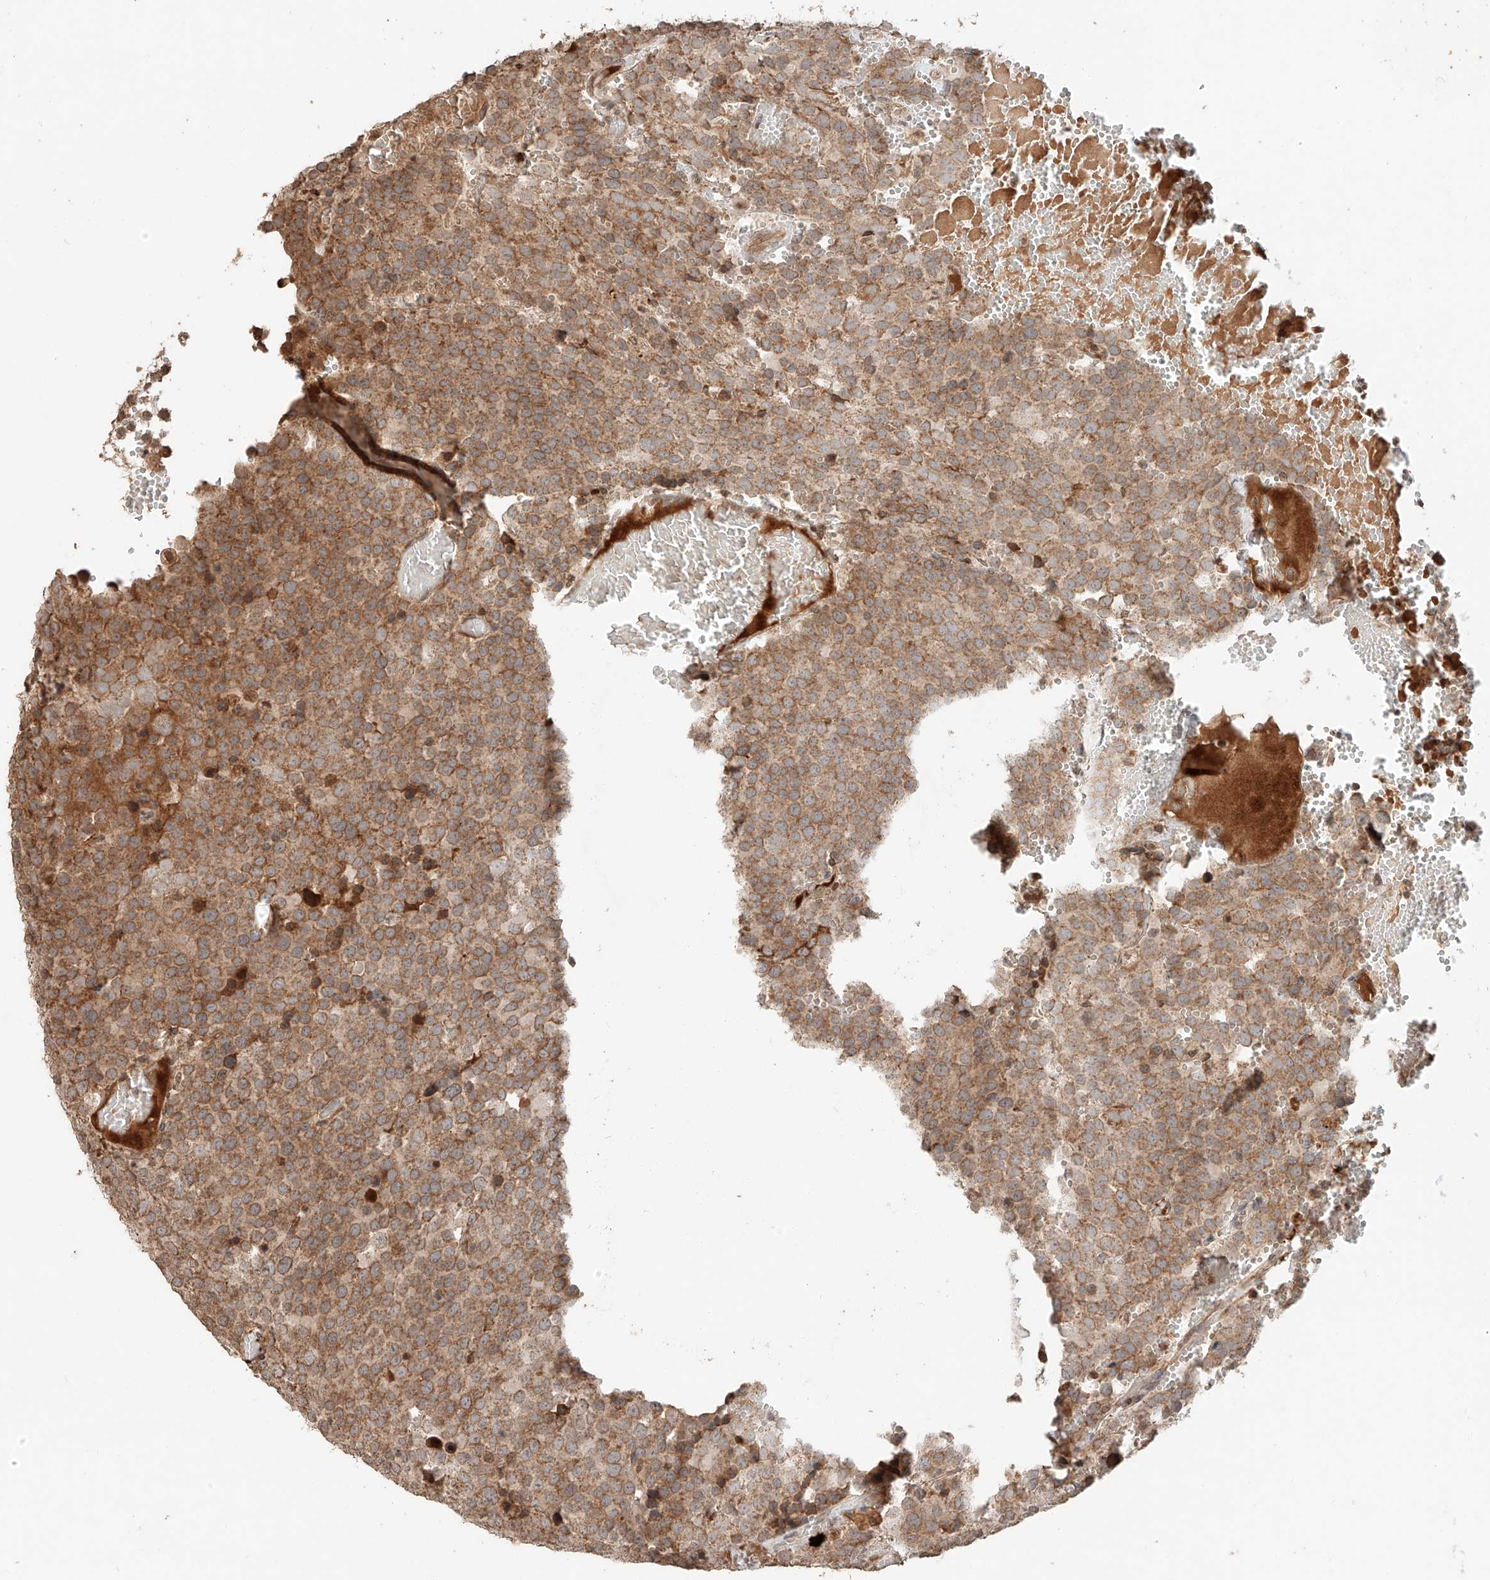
{"staining": {"intensity": "moderate", "quantity": ">75%", "location": "cytoplasmic/membranous"}, "tissue": "testis cancer", "cell_type": "Tumor cells", "image_type": "cancer", "snomed": [{"axis": "morphology", "description": "Seminoma, NOS"}, {"axis": "topography", "description": "Testis"}], "caption": "About >75% of tumor cells in seminoma (testis) reveal moderate cytoplasmic/membranous protein expression as visualized by brown immunohistochemical staining.", "gene": "ARHGAP33", "patient": {"sex": "male", "age": 71}}